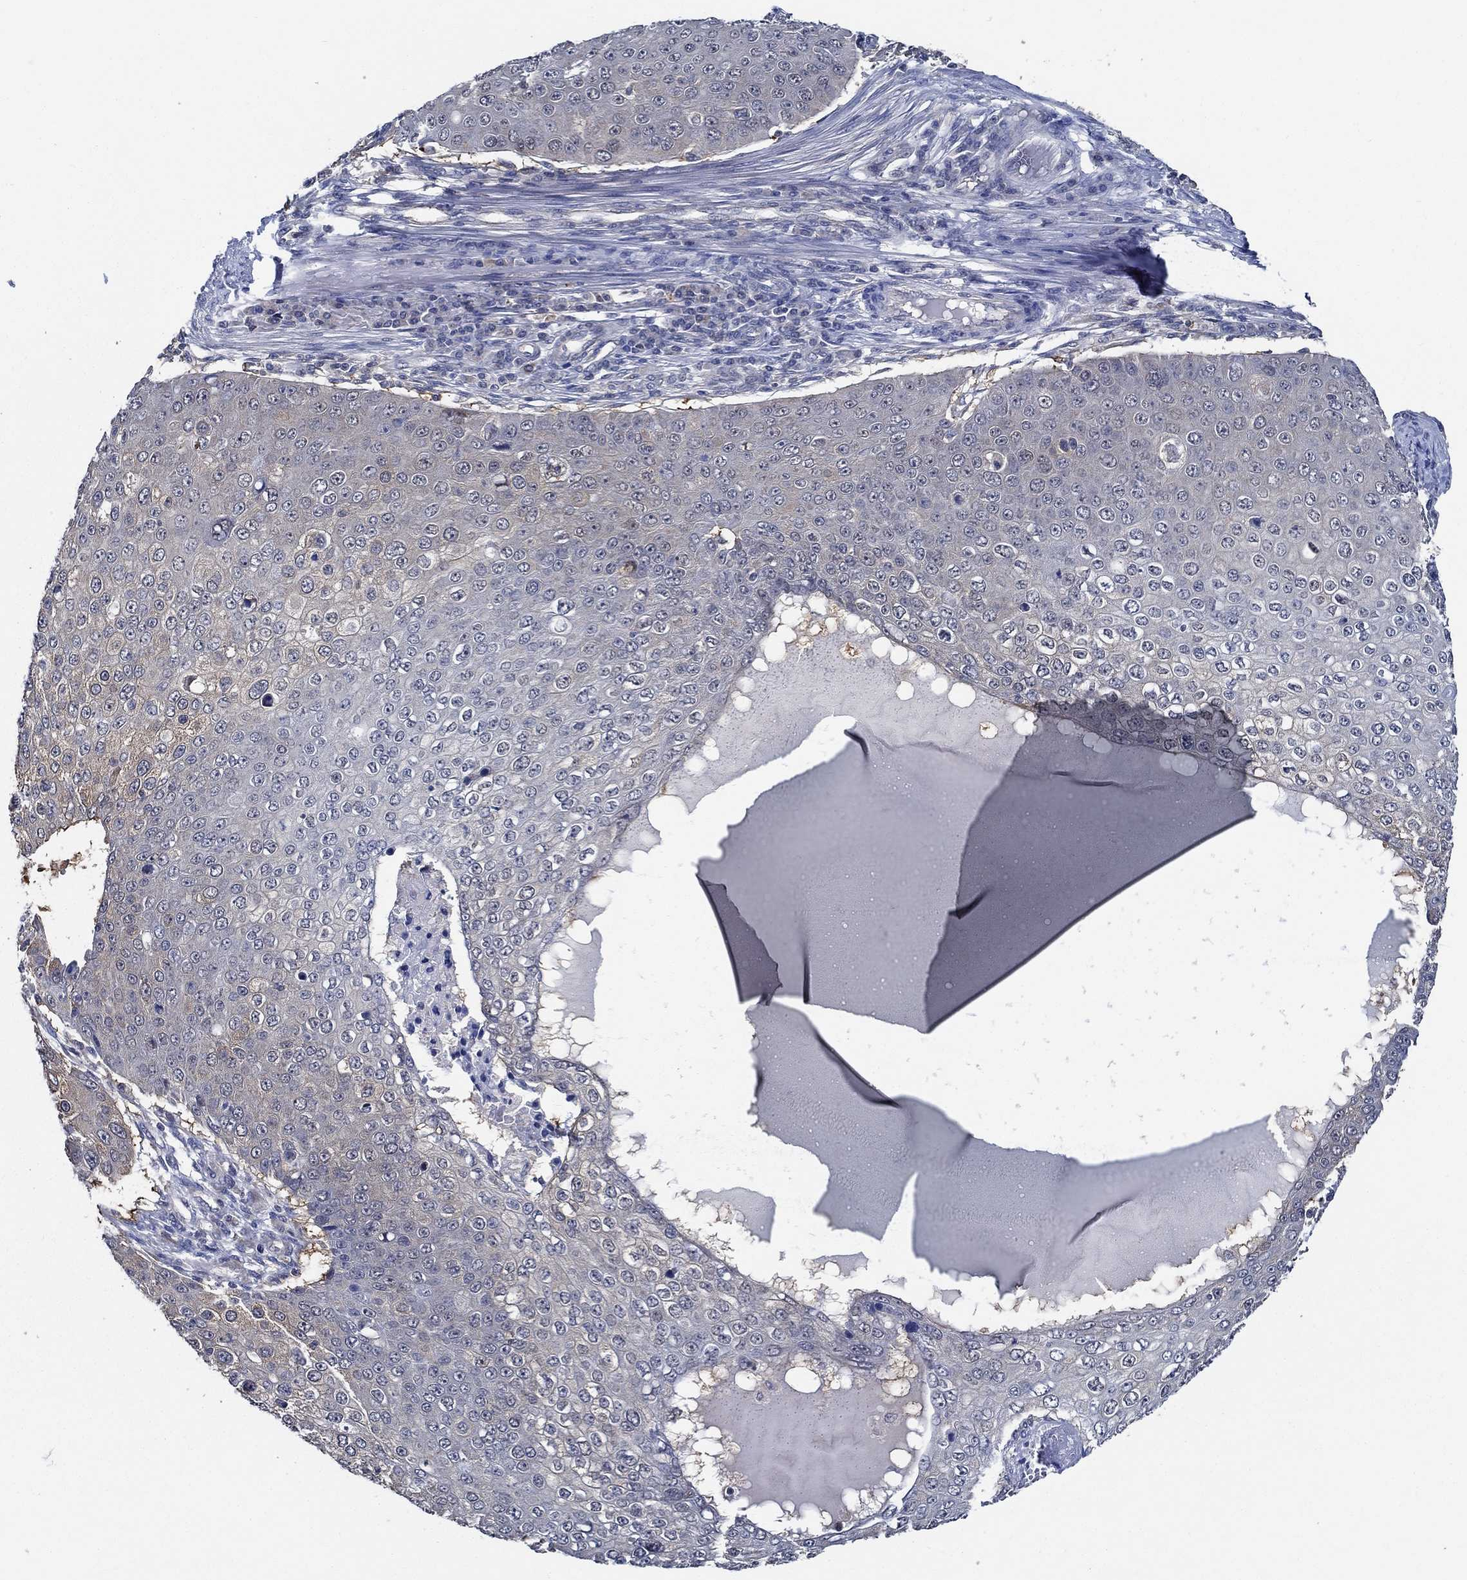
{"staining": {"intensity": "weak", "quantity": "<25%", "location": "cytoplasmic/membranous"}, "tissue": "skin cancer", "cell_type": "Tumor cells", "image_type": "cancer", "snomed": [{"axis": "morphology", "description": "Squamous cell carcinoma, NOS"}, {"axis": "topography", "description": "Skin"}], "caption": "Immunohistochemistry of human skin squamous cell carcinoma reveals no staining in tumor cells. (Stains: DAB (3,3'-diaminobenzidine) IHC with hematoxylin counter stain, Microscopy: brightfield microscopy at high magnification).", "gene": "DACT1", "patient": {"sex": "male", "age": 71}}